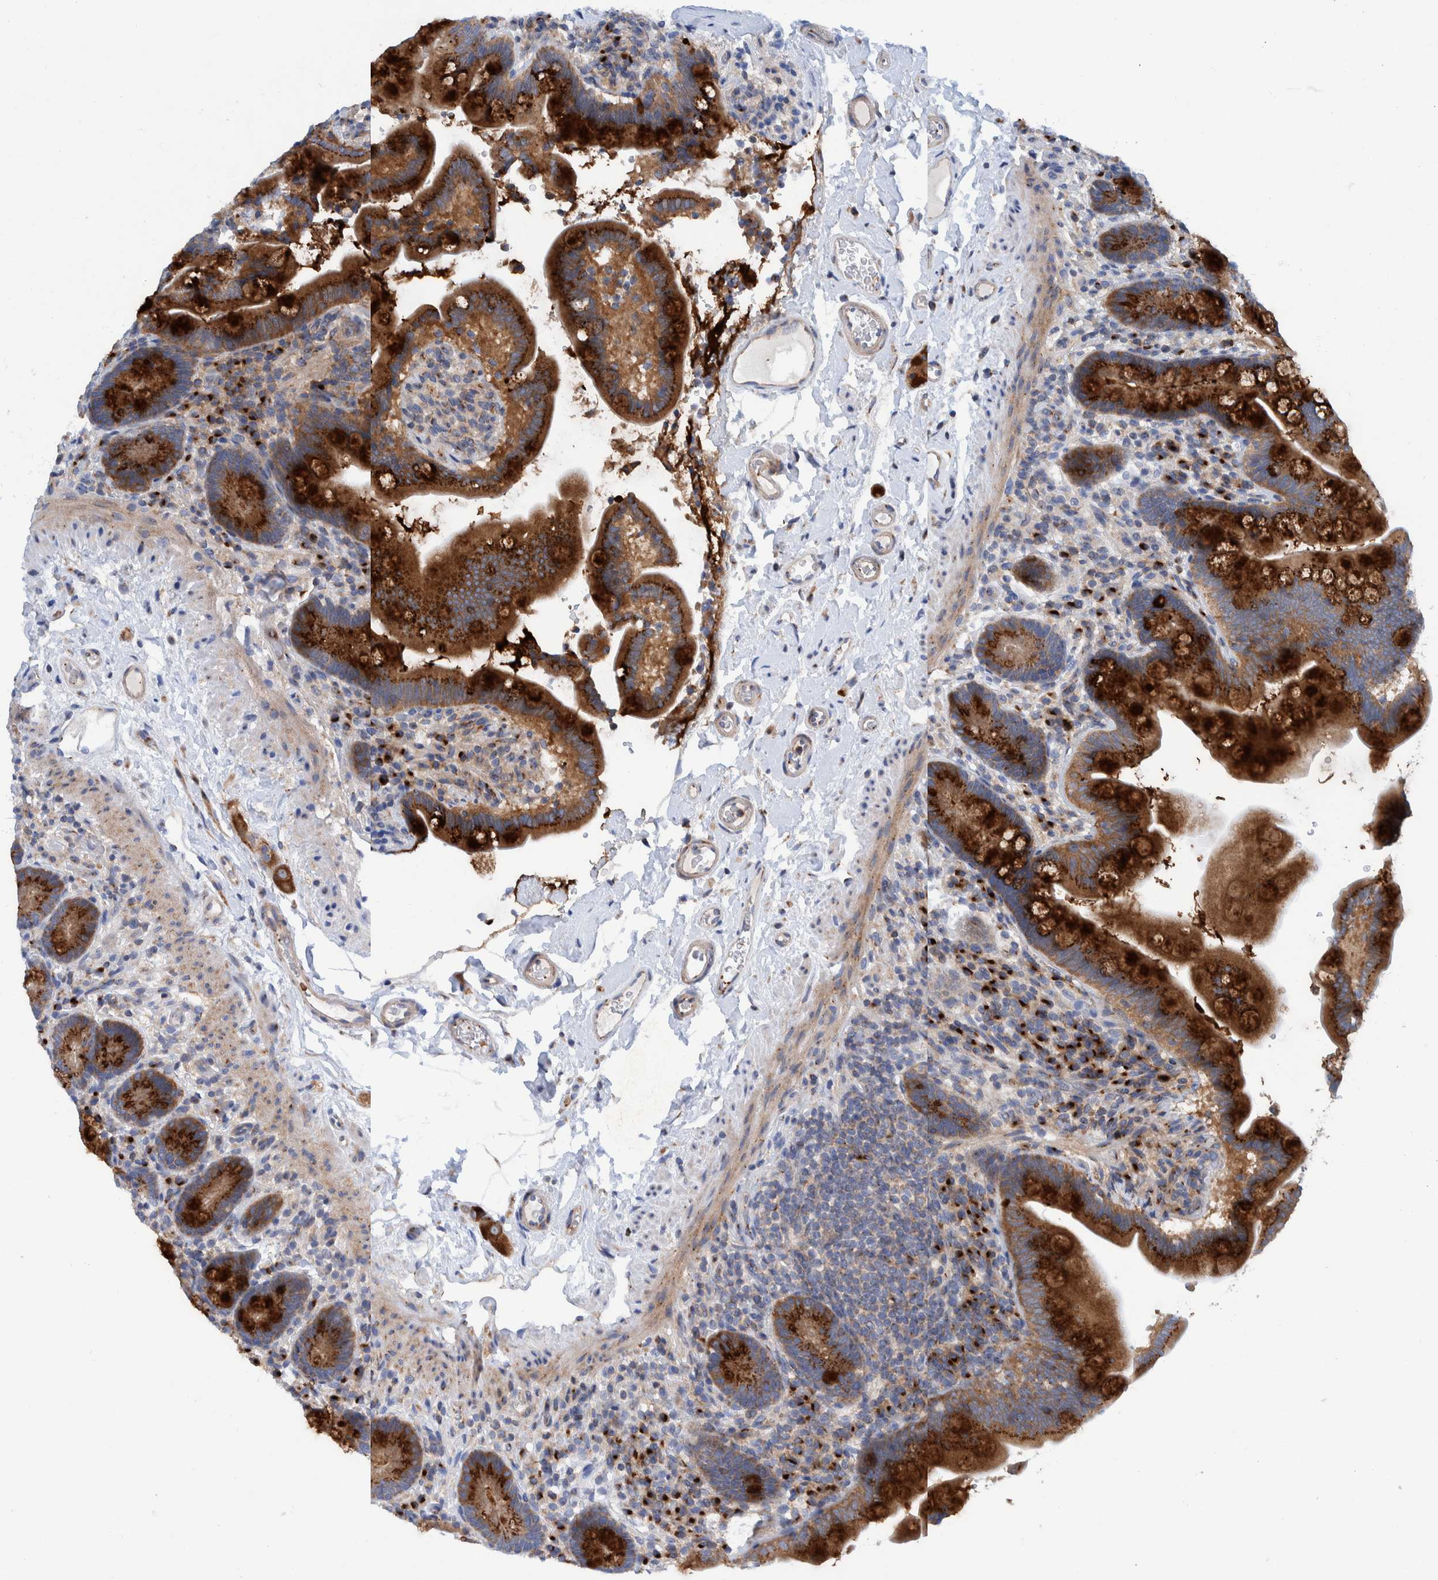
{"staining": {"intensity": "negative", "quantity": "none", "location": "none"}, "tissue": "colon", "cell_type": "Endothelial cells", "image_type": "normal", "snomed": [{"axis": "morphology", "description": "Normal tissue, NOS"}, {"axis": "topography", "description": "Smooth muscle"}, {"axis": "topography", "description": "Colon"}], "caption": "Immunohistochemical staining of unremarkable colon displays no significant staining in endothelial cells.", "gene": "TRIM58", "patient": {"sex": "male", "age": 73}}